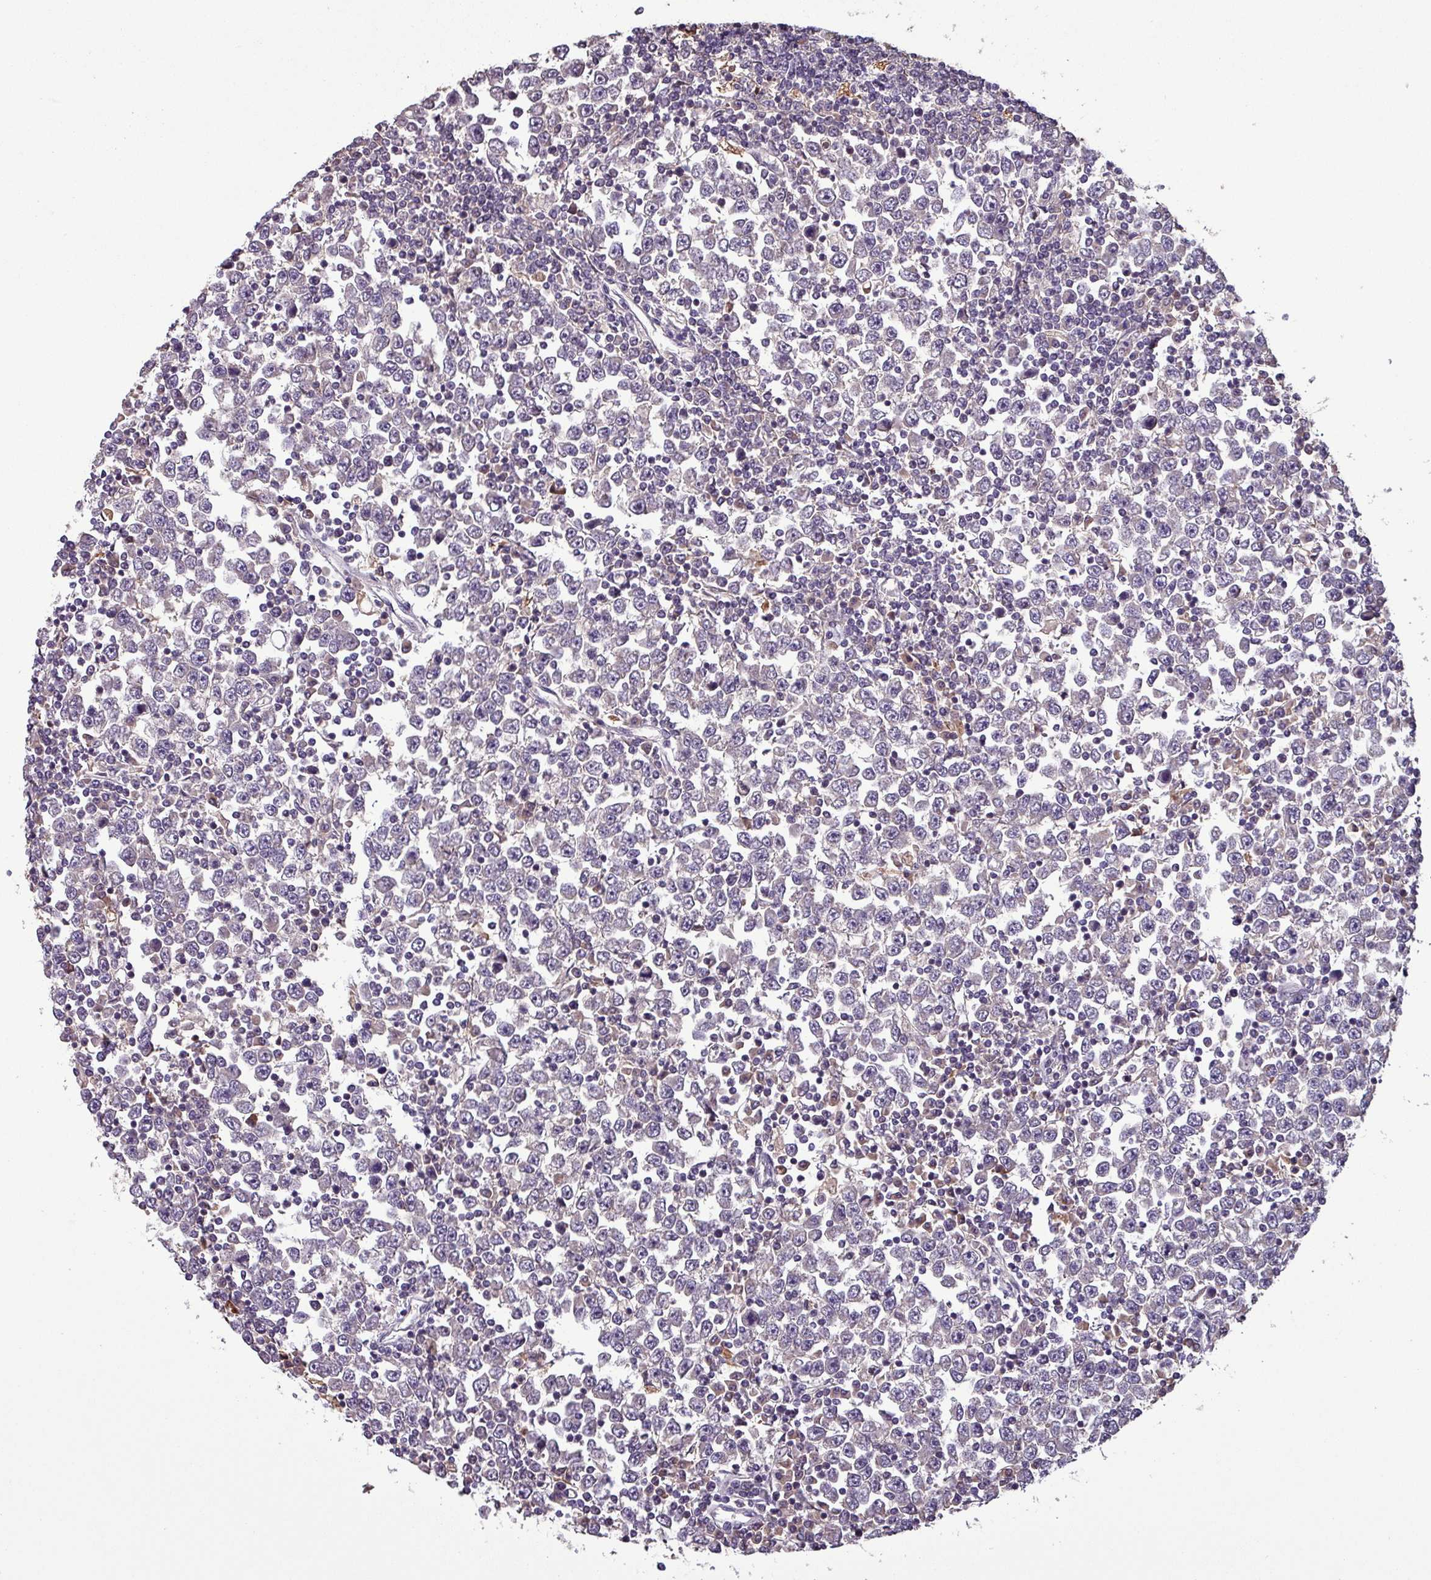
{"staining": {"intensity": "negative", "quantity": "none", "location": "none"}, "tissue": "testis cancer", "cell_type": "Tumor cells", "image_type": "cancer", "snomed": [{"axis": "morphology", "description": "Seminoma, NOS"}, {"axis": "topography", "description": "Testis"}], "caption": "DAB (3,3'-diaminobenzidine) immunohistochemical staining of testis cancer (seminoma) displays no significant expression in tumor cells. Nuclei are stained in blue.", "gene": "NOB1", "patient": {"sex": "male", "age": 65}}